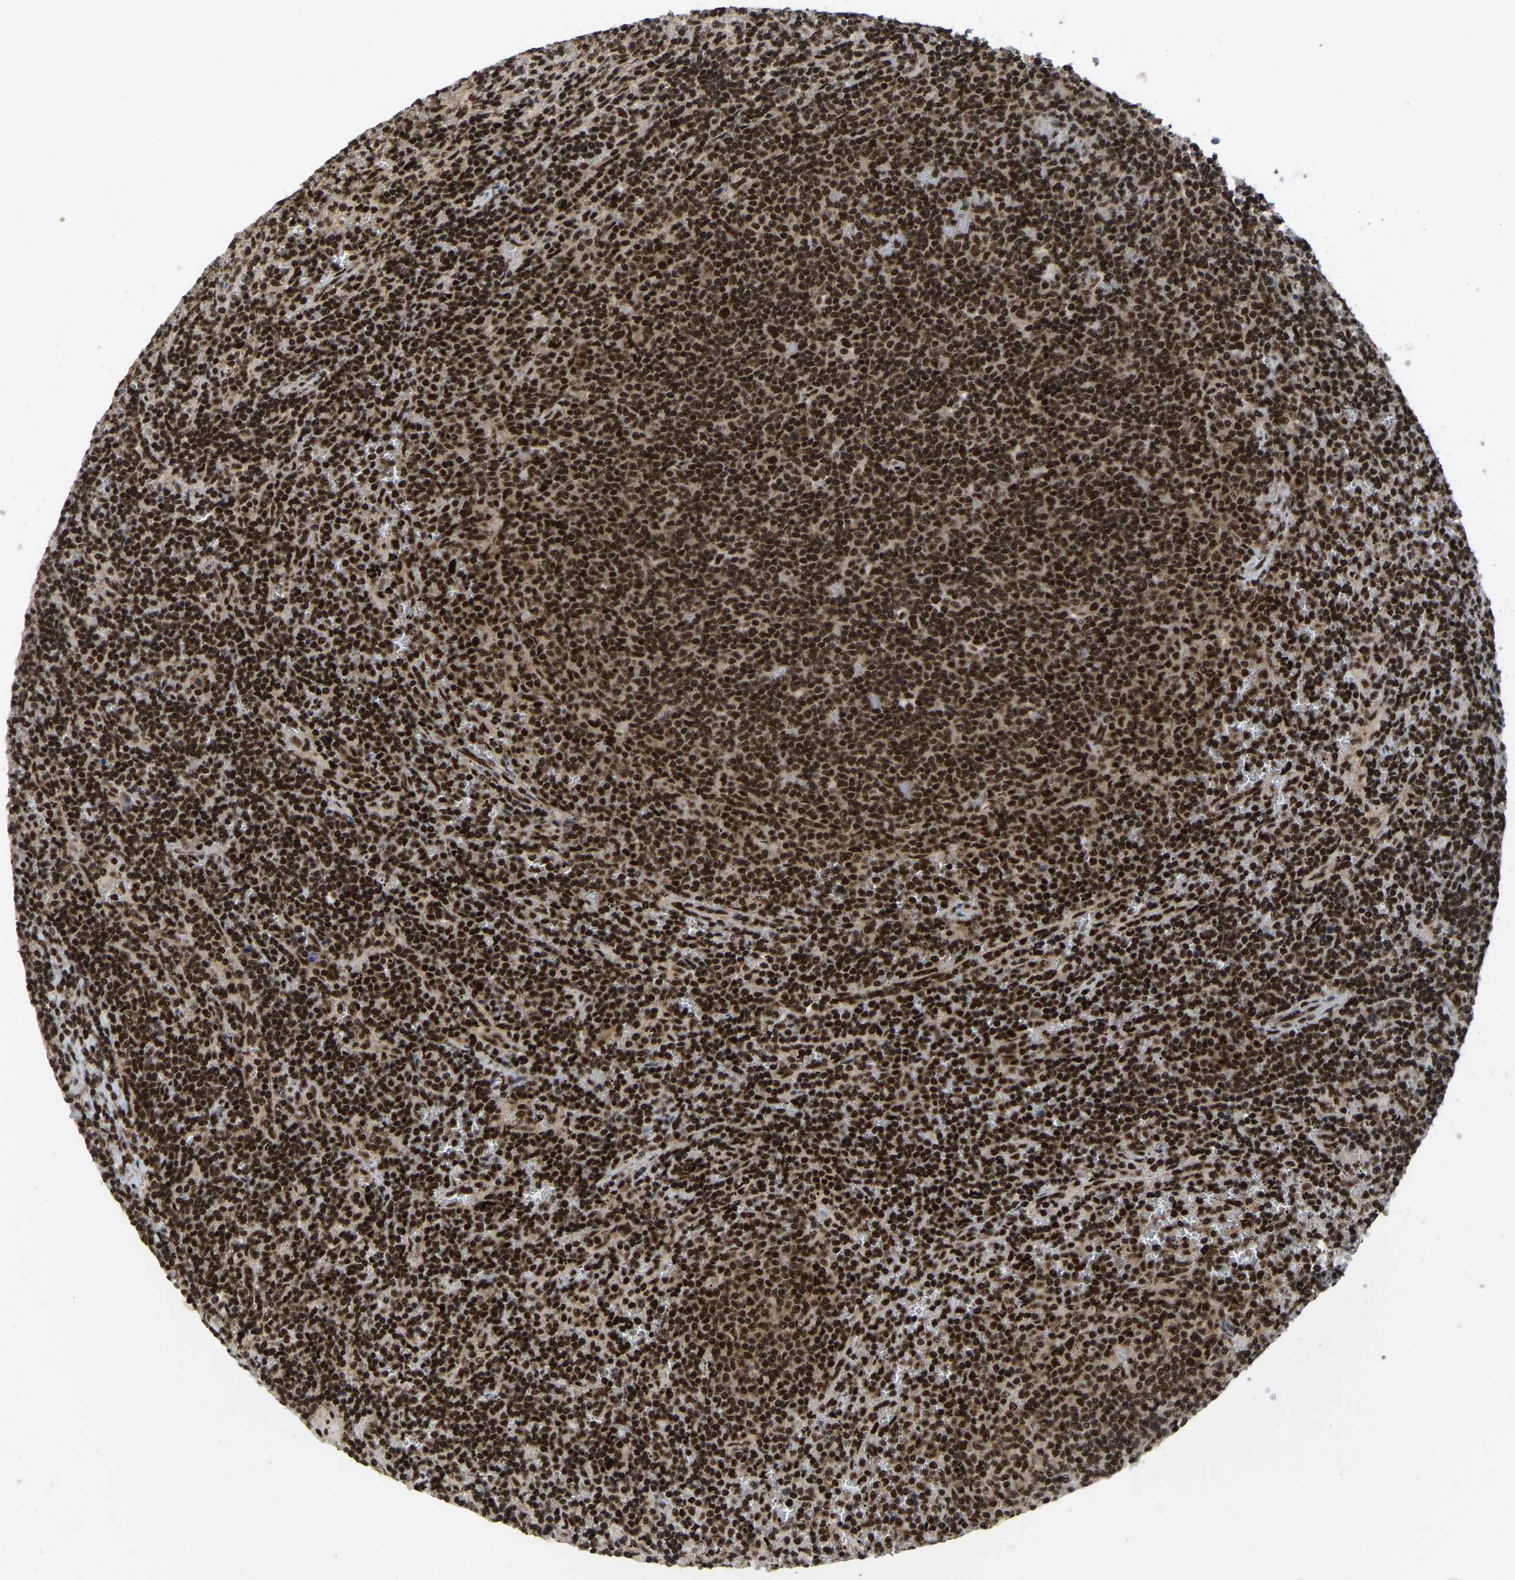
{"staining": {"intensity": "strong", "quantity": ">75%", "location": "nuclear"}, "tissue": "lymphoma", "cell_type": "Tumor cells", "image_type": "cancer", "snomed": [{"axis": "morphology", "description": "Malignant lymphoma, non-Hodgkin's type, Low grade"}, {"axis": "topography", "description": "Spleen"}], "caption": "Protein staining demonstrates strong nuclear staining in about >75% of tumor cells in malignant lymphoma, non-Hodgkin's type (low-grade).", "gene": "TBL1XR1", "patient": {"sex": "female", "age": 50}}